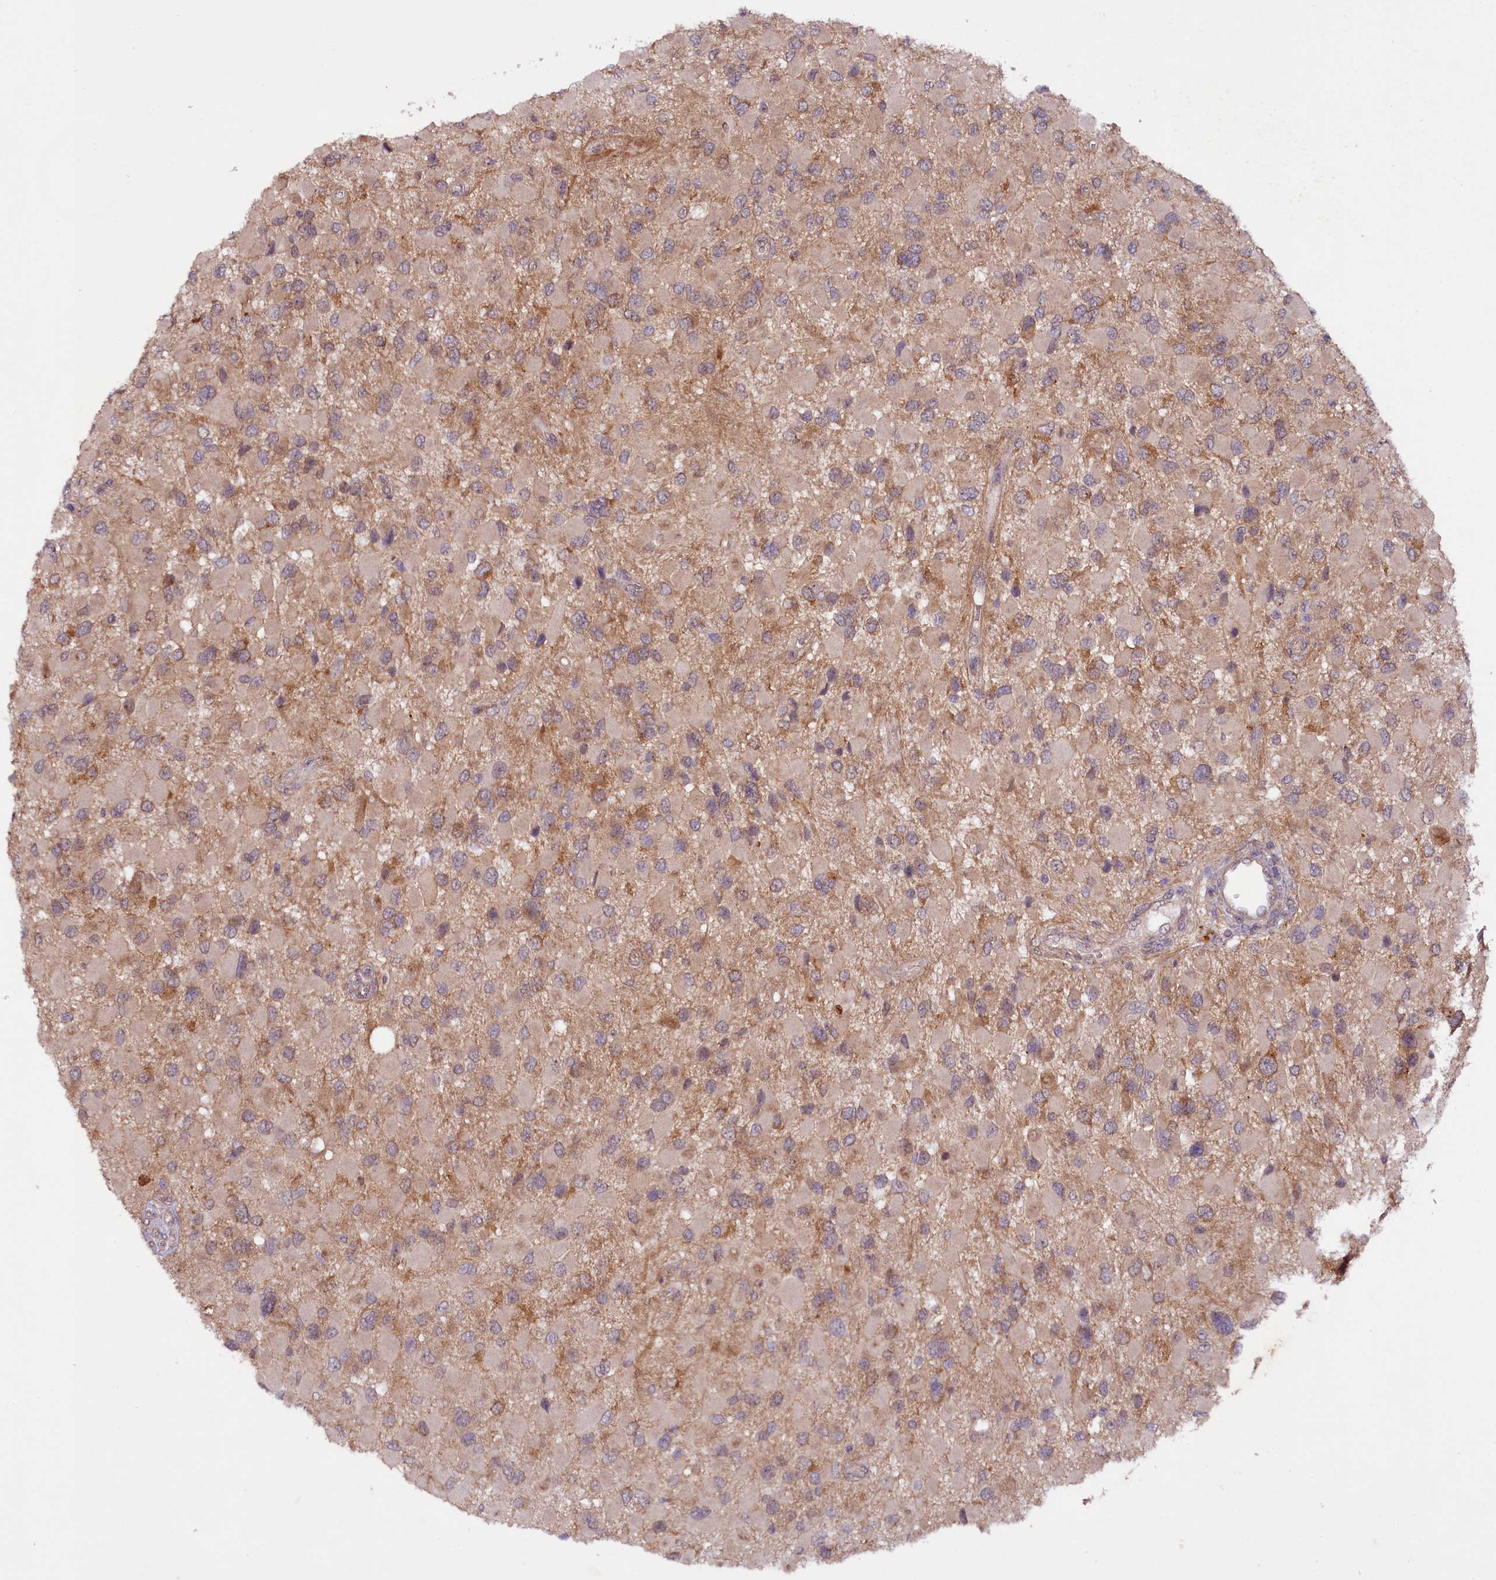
{"staining": {"intensity": "negative", "quantity": "none", "location": "none"}, "tissue": "glioma", "cell_type": "Tumor cells", "image_type": "cancer", "snomed": [{"axis": "morphology", "description": "Glioma, malignant, High grade"}, {"axis": "topography", "description": "Brain"}], "caption": "The image displays no staining of tumor cells in glioma.", "gene": "PHLDB1", "patient": {"sex": "male", "age": 53}}